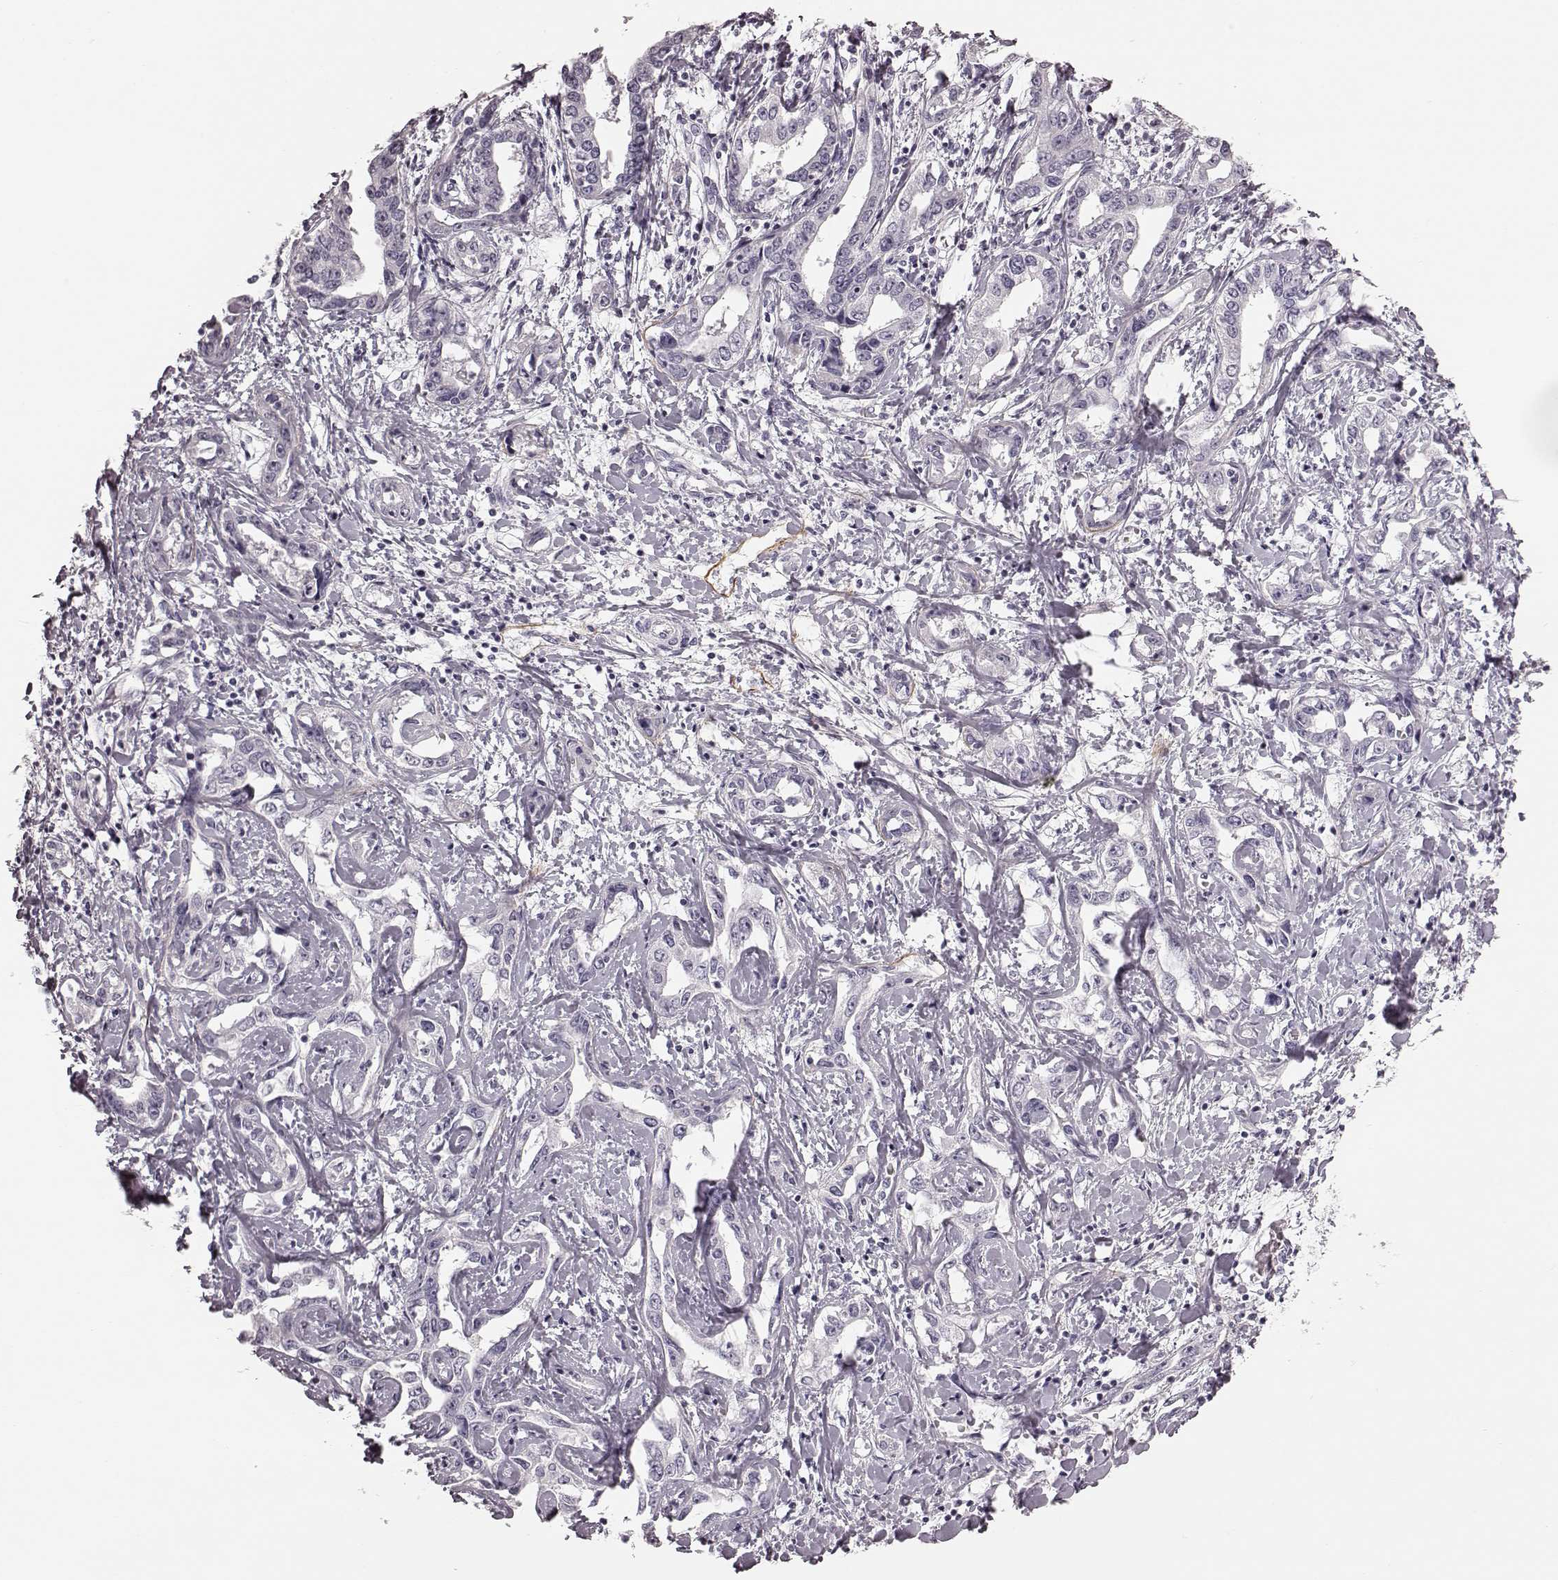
{"staining": {"intensity": "negative", "quantity": "none", "location": "none"}, "tissue": "liver cancer", "cell_type": "Tumor cells", "image_type": "cancer", "snomed": [{"axis": "morphology", "description": "Cholangiocarcinoma"}, {"axis": "topography", "description": "Liver"}], "caption": "DAB immunohistochemical staining of cholangiocarcinoma (liver) reveals no significant staining in tumor cells.", "gene": "ZNF433", "patient": {"sex": "male", "age": 59}}